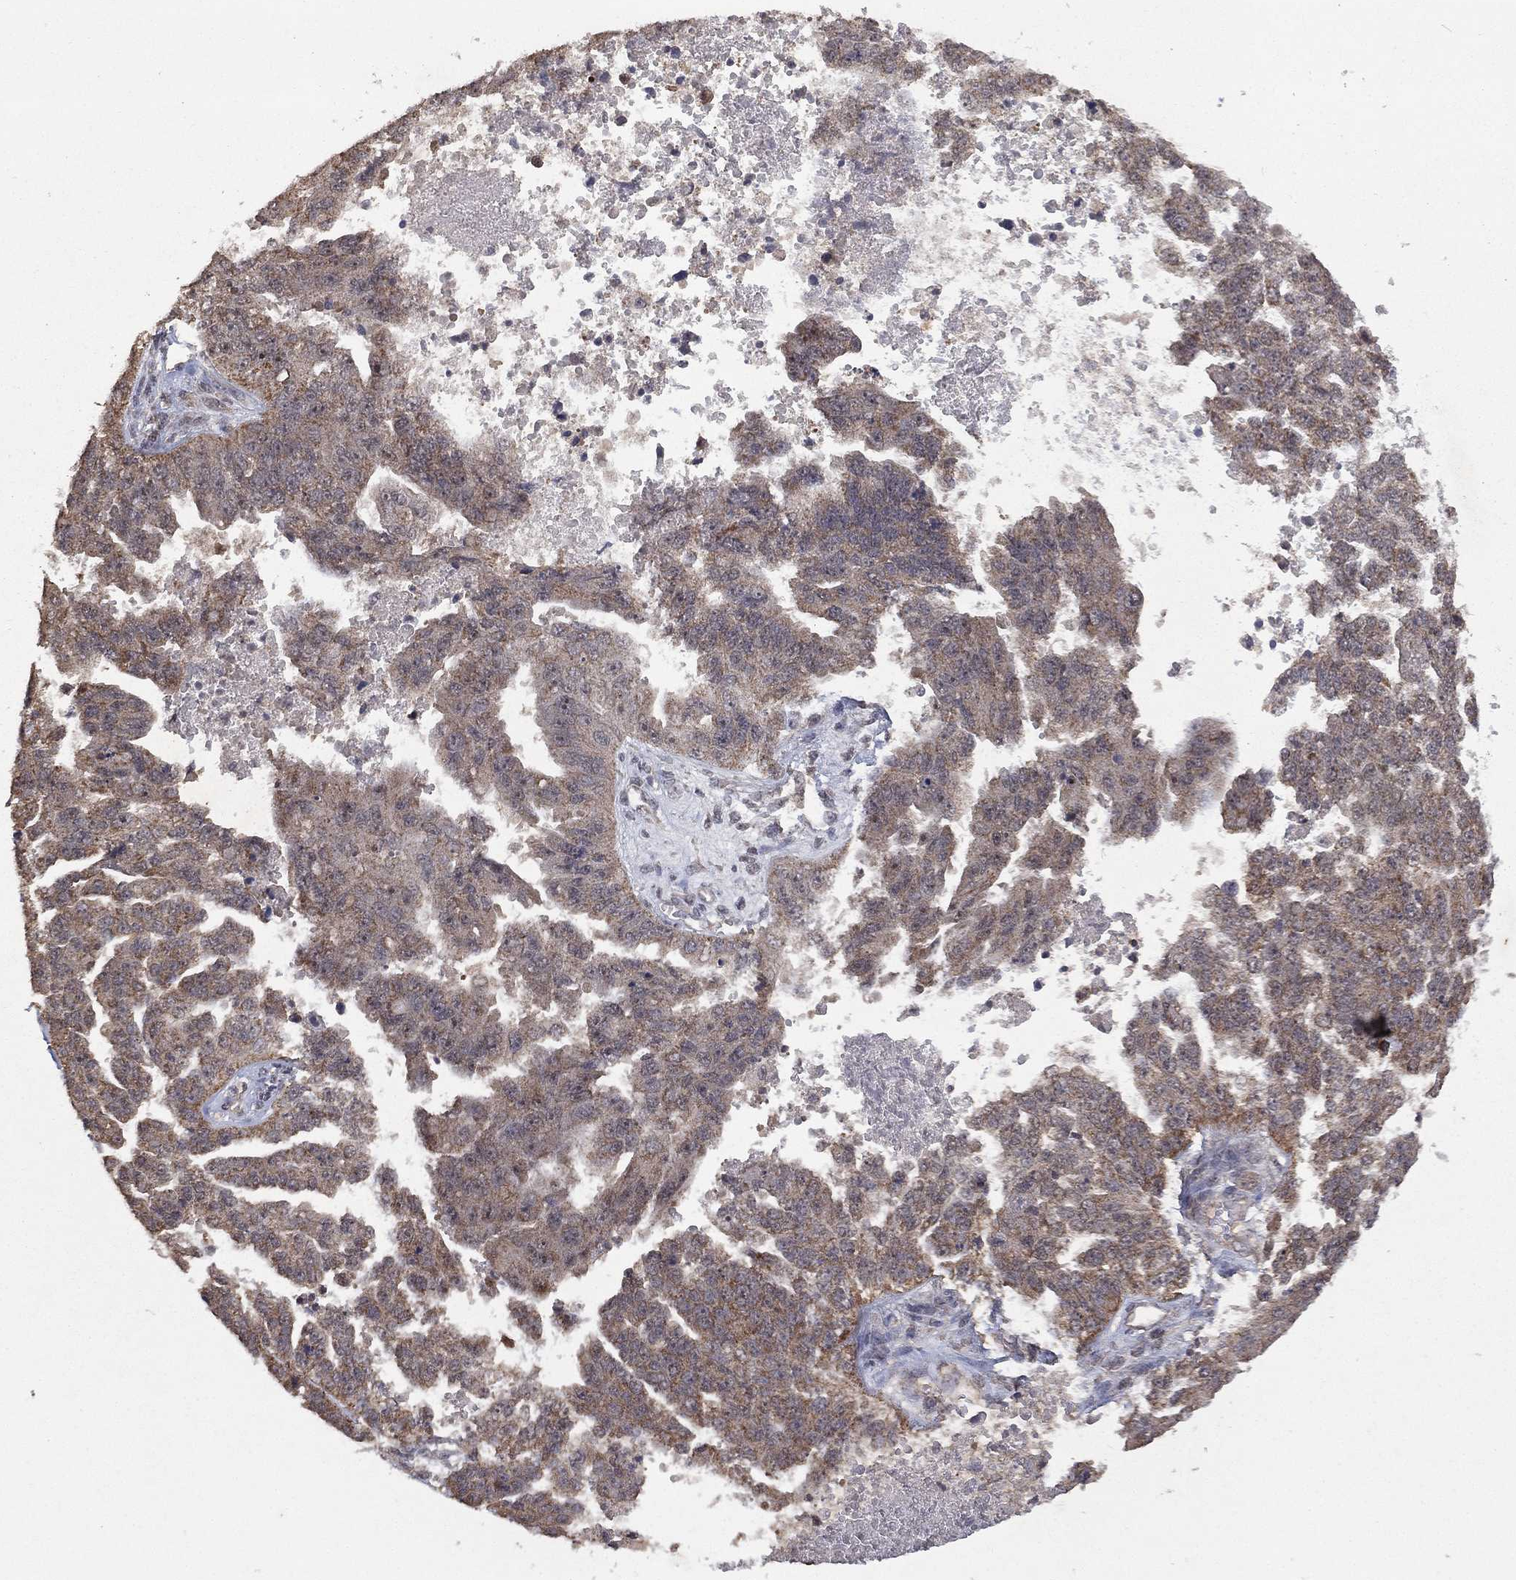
{"staining": {"intensity": "weak", "quantity": "<25%", "location": "cytoplasmic/membranous"}, "tissue": "ovarian cancer", "cell_type": "Tumor cells", "image_type": "cancer", "snomed": [{"axis": "morphology", "description": "Cystadenocarcinoma, serous, NOS"}, {"axis": "topography", "description": "Ovary"}], "caption": "Serous cystadenocarcinoma (ovarian) was stained to show a protein in brown. There is no significant staining in tumor cells. The staining is performed using DAB (3,3'-diaminobenzidine) brown chromogen with nuclei counter-stained in using hematoxylin.", "gene": "NELFCD", "patient": {"sex": "female", "age": 58}}